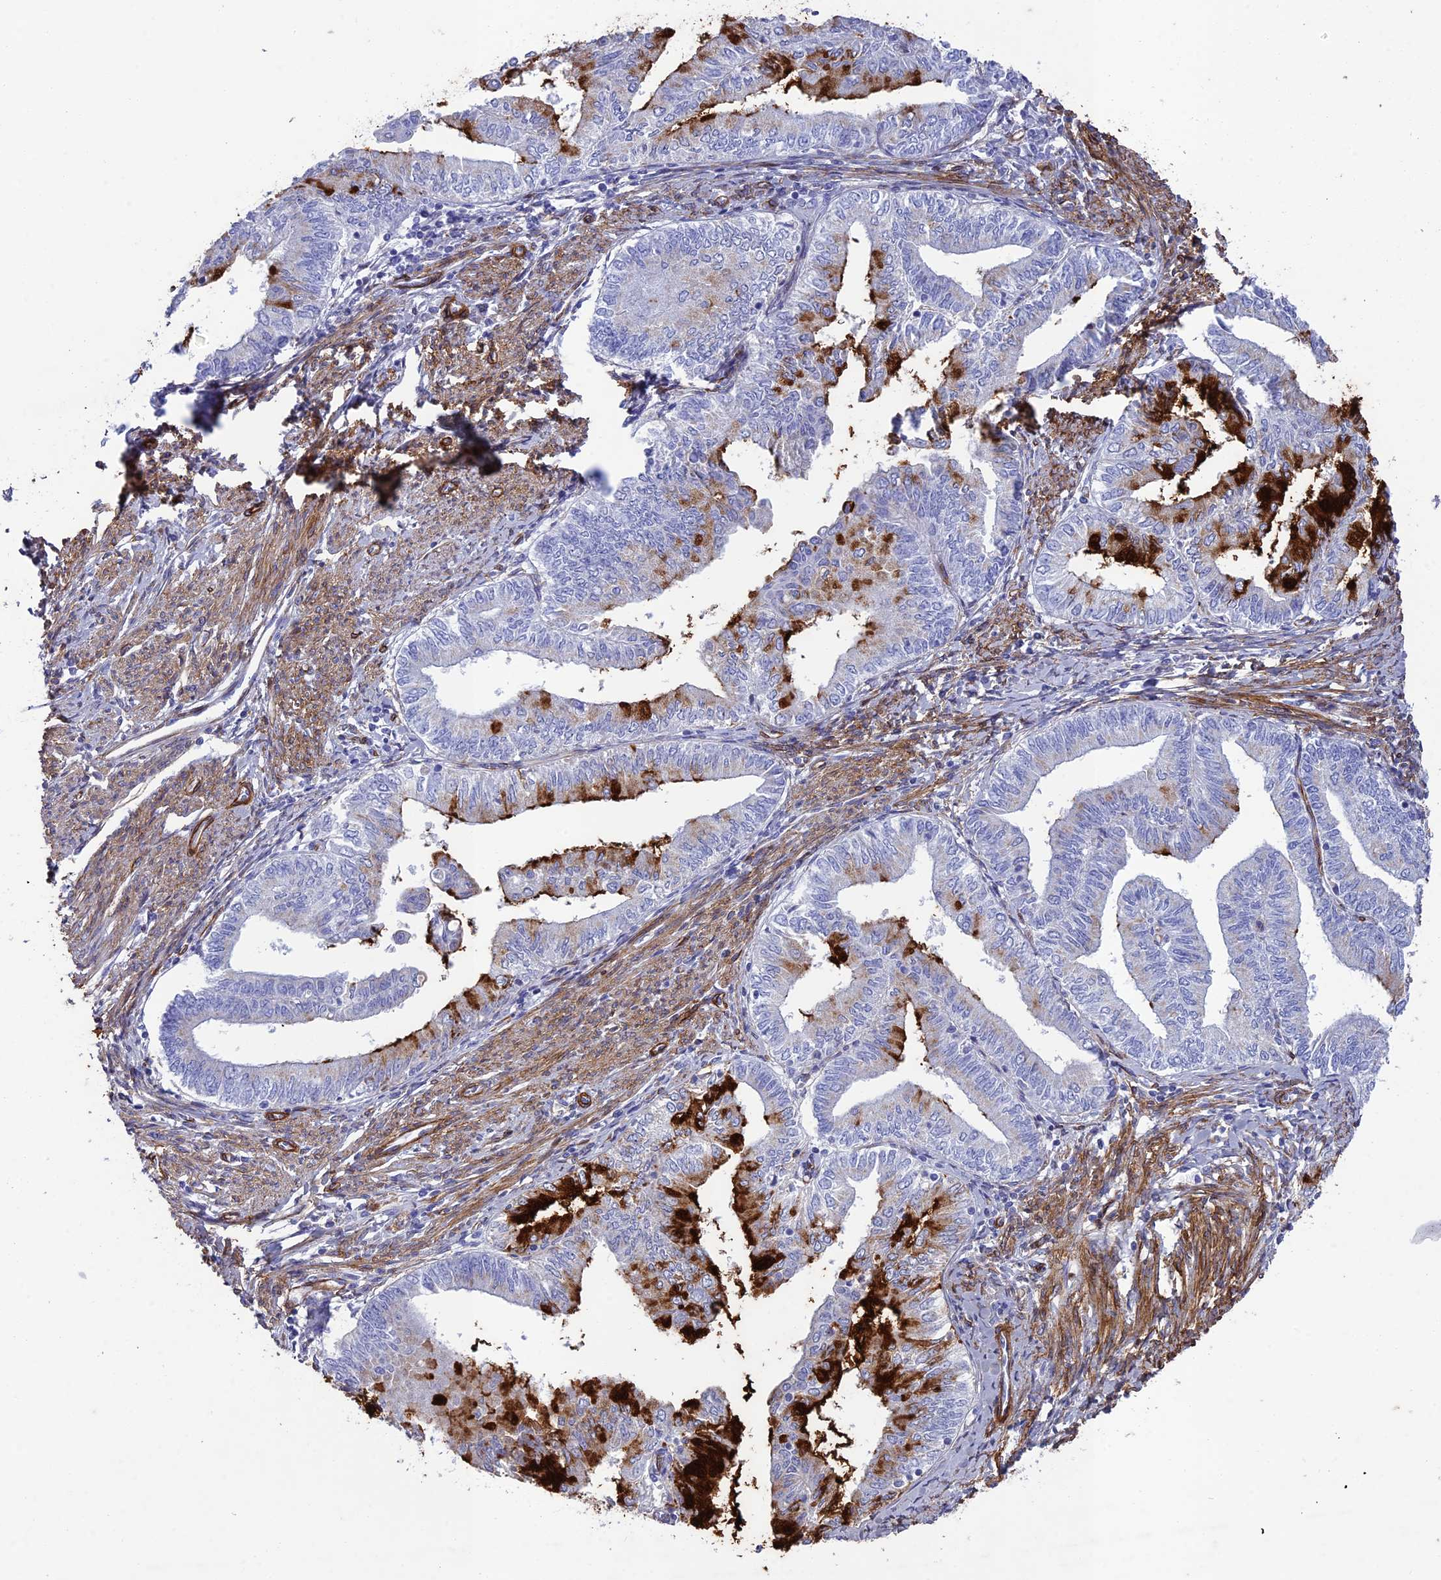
{"staining": {"intensity": "strong", "quantity": "<25%", "location": "cytoplasmic/membranous"}, "tissue": "endometrial cancer", "cell_type": "Tumor cells", "image_type": "cancer", "snomed": [{"axis": "morphology", "description": "Adenocarcinoma, NOS"}, {"axis": "topography", "description": "Endometrium"}], "caption": "Immunohistochemistry of human adenocarcinoma (endometrial) demonstrates medium levels of strong cytoplasmic/membranous expression in about <25% of tumor cells. (DAB (3,3'-diaminobenzidine) IHC with brightfield microscopy, high magnification).", "gene": "TNS1", "patient": {"sex": "female", "age": 66}}